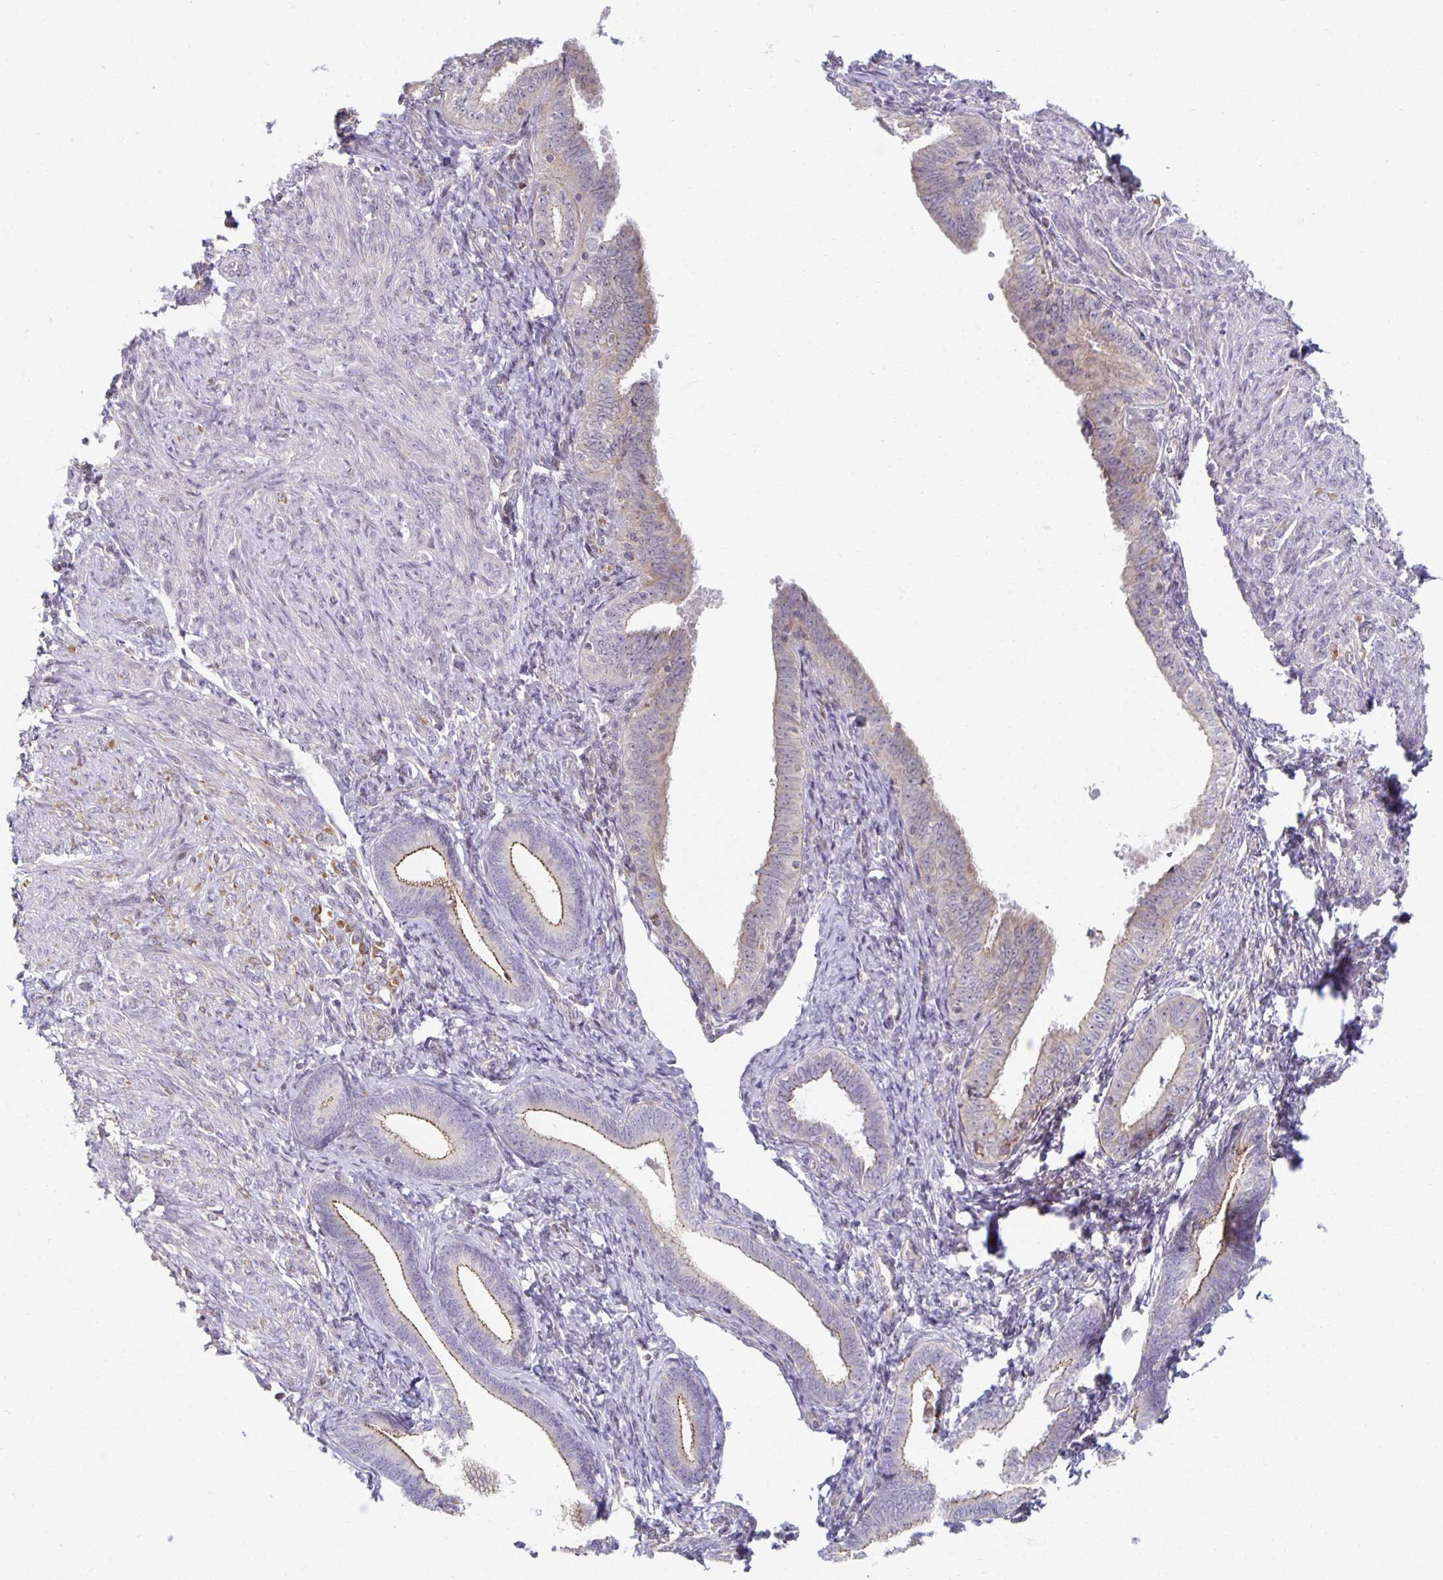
{"staining": {"intensity": "moderate", "quantity": "25%-75%", "location": "cytoplasmic/membranous"}, "tissue": "endometrial cancer", "cell_type": "Tumor cells", "image_type": "cancer", "snomed": [{"axis": "morphology", "description": "Adenocarcinoma, NOS"}, {"axis": "topography", "description": "Endometrium"}], "caption": "A brown stain highlights moderate cytoplasmic/membranous expression of a protein in human adenocarcinoma (endometrial) tumor cells.", "gene": "HCFC1R1", "patient": {"sex": "female", "age": 87}}